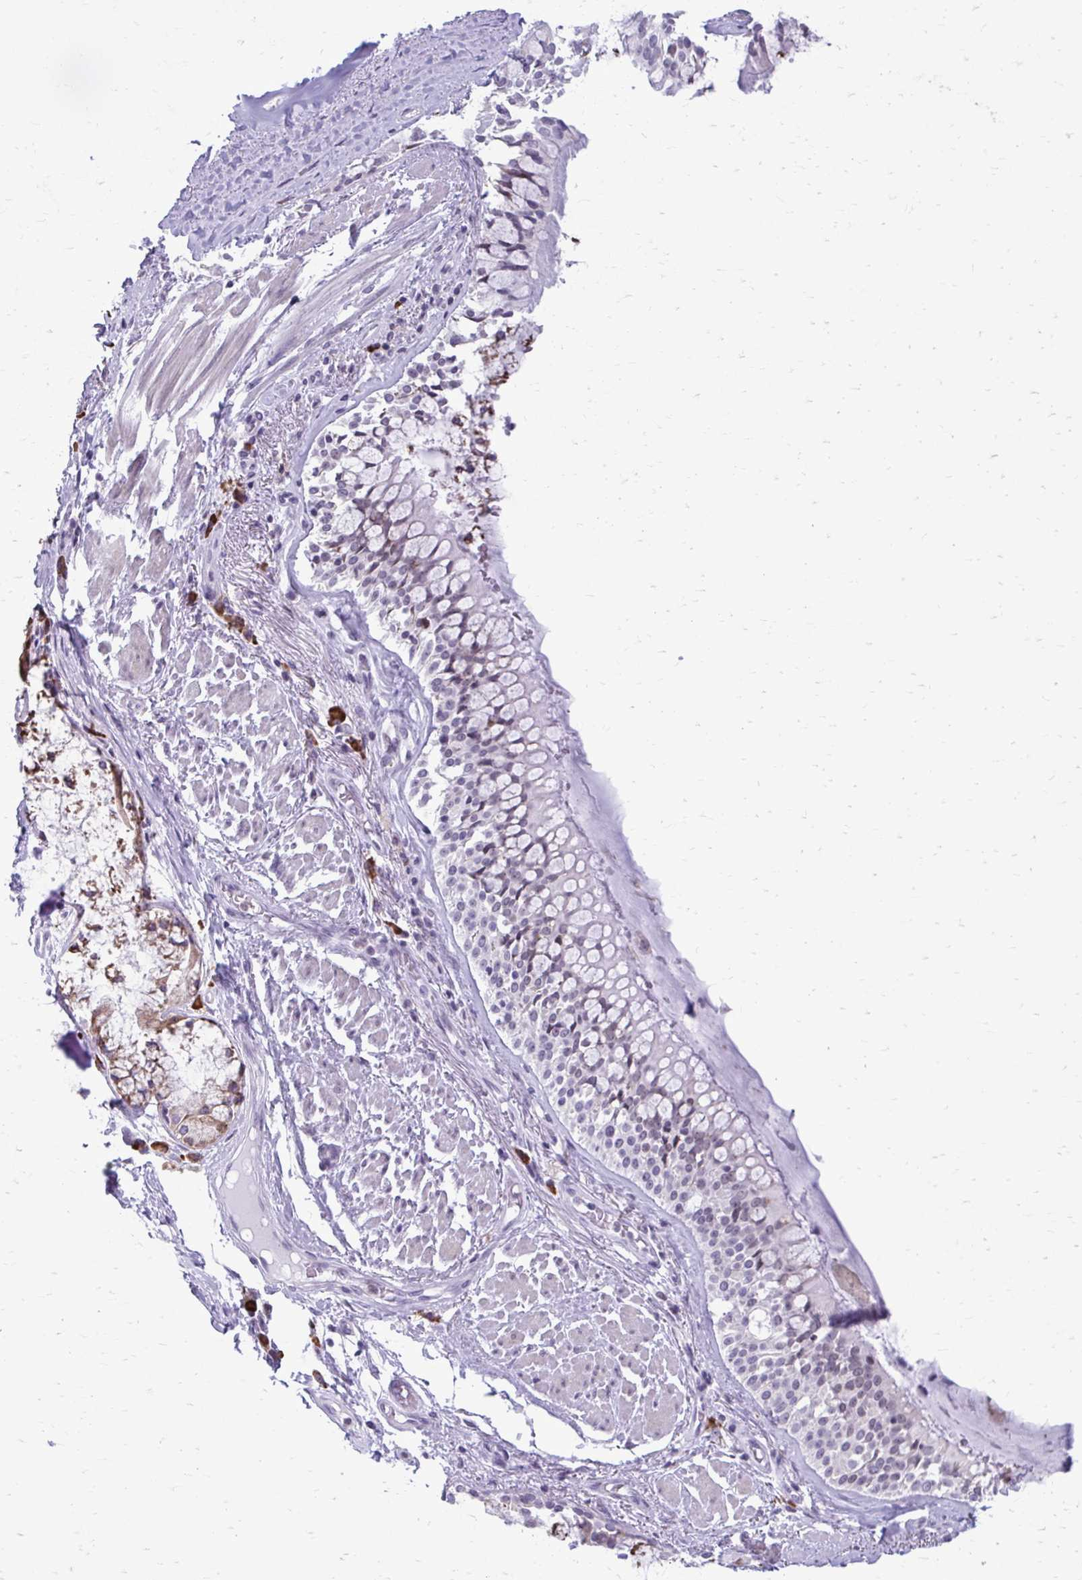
{"staining": {"intensity": "negative", "quantity": "none", "location": "none"}, "tissue": "adipose tissue", "cell_type": "Adipocytes", "image_type": "normal", "snomed": [{"axis": "morphology", "description": "Normal tissue, NOS"}, {"axis": "topography", "description": "Cartilage tissue"}, {"axis": "topography", "description": "Bronchus"}], "caption": "The IHC histopathology image has no significant positivity in adipocytes of adipose tissue.", "gene": "PROSER1", "patient": {"sex": "male", "age": 64}}